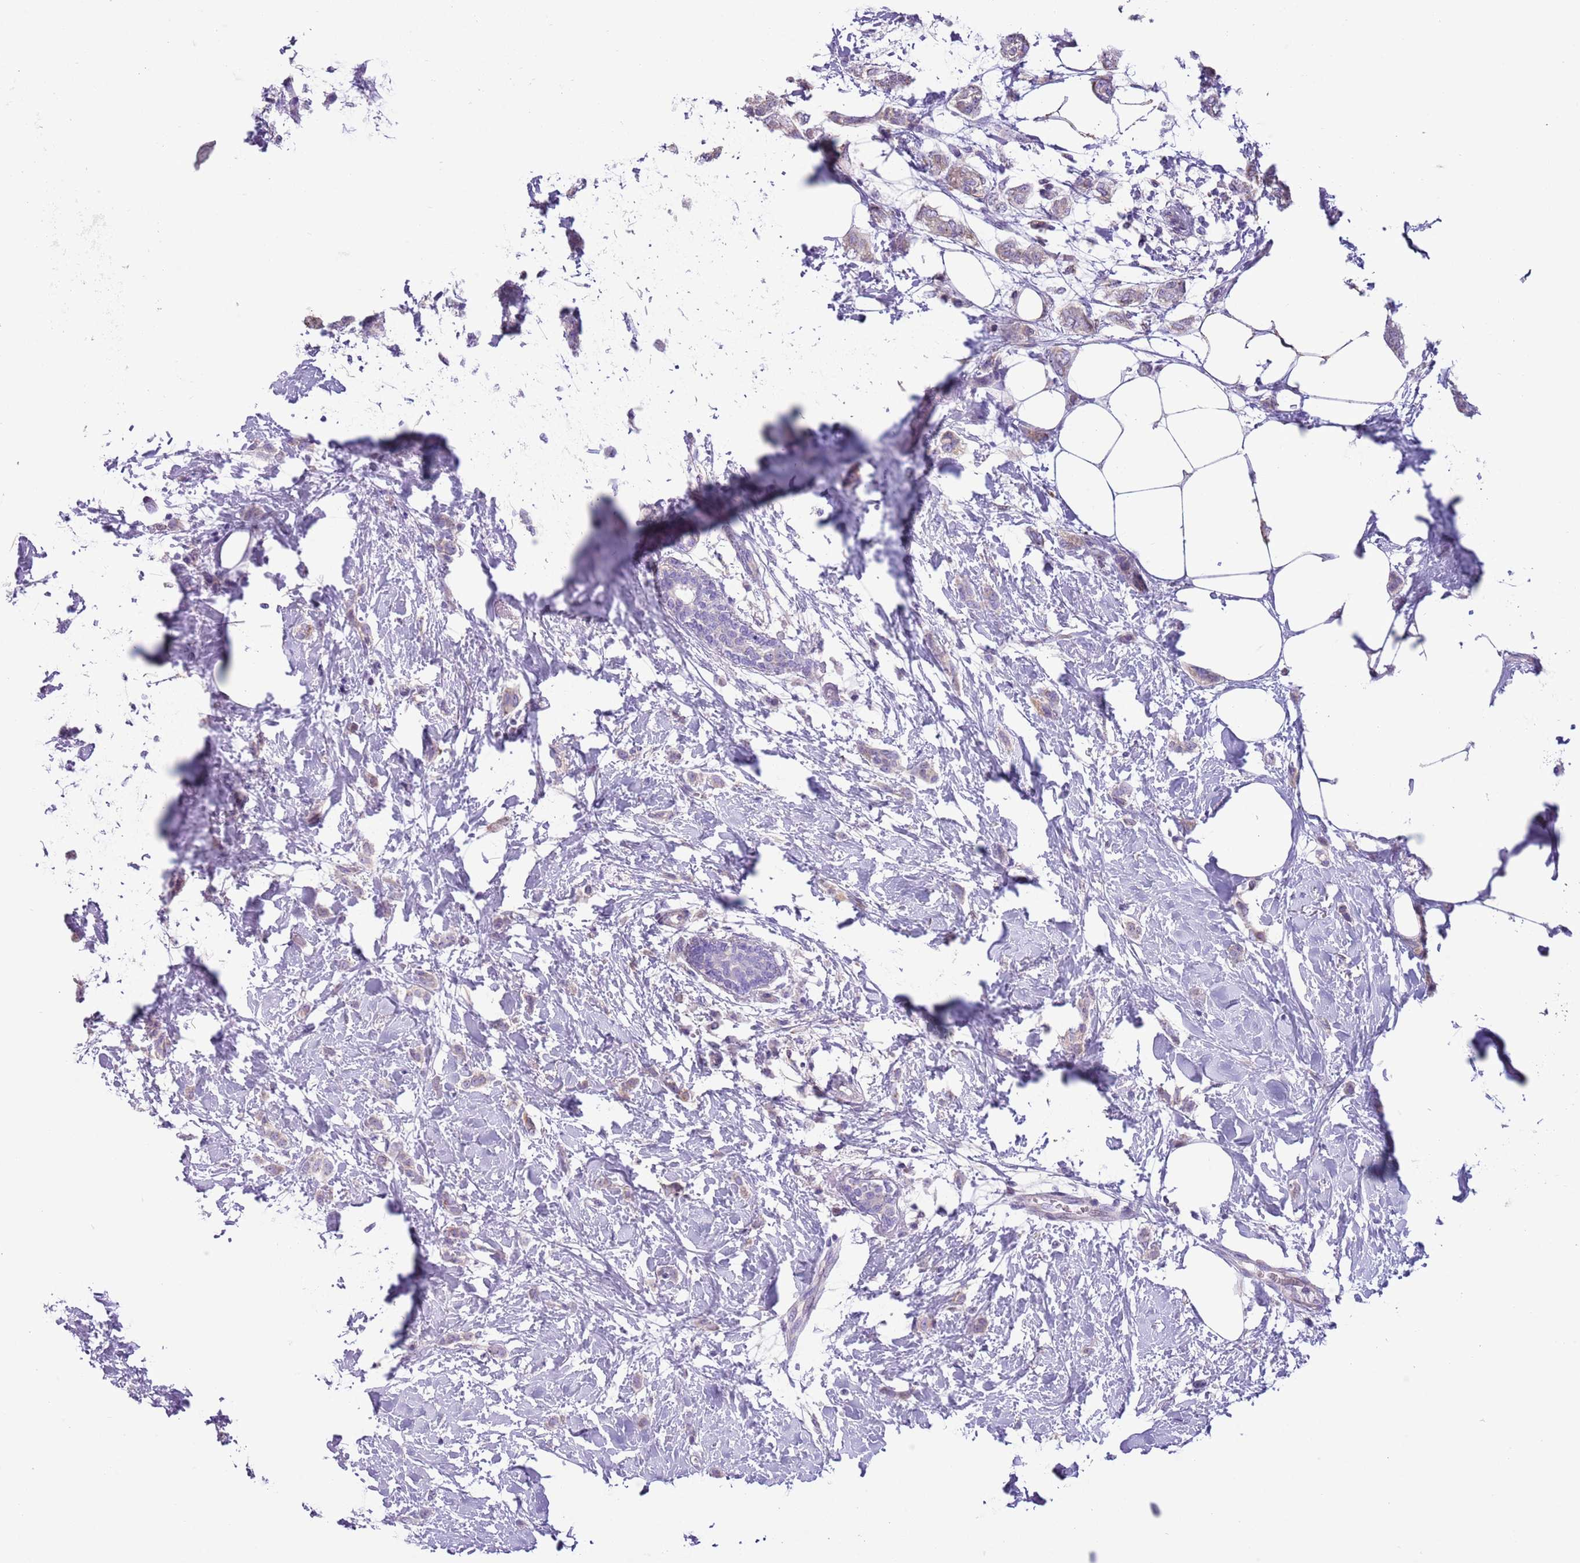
{"staining": {"intensity": "negative", "quantity": "none", "location": "none"}, "tissue": "breast cancer", "cell_type": "Tumor cells", "image_type": "cancer", "snomed": [{"axis": "morphology", "description": "Duct carcinoma"}, {"axis": "topography", "description": "Breast"}], "caption": "Human invasive ductal carcinoma (breast) stained for a protein using IHC exhibits no staining in tumor cells.", "gene": "ZNF697", "patient": {"sex": "female", "age": 72}}